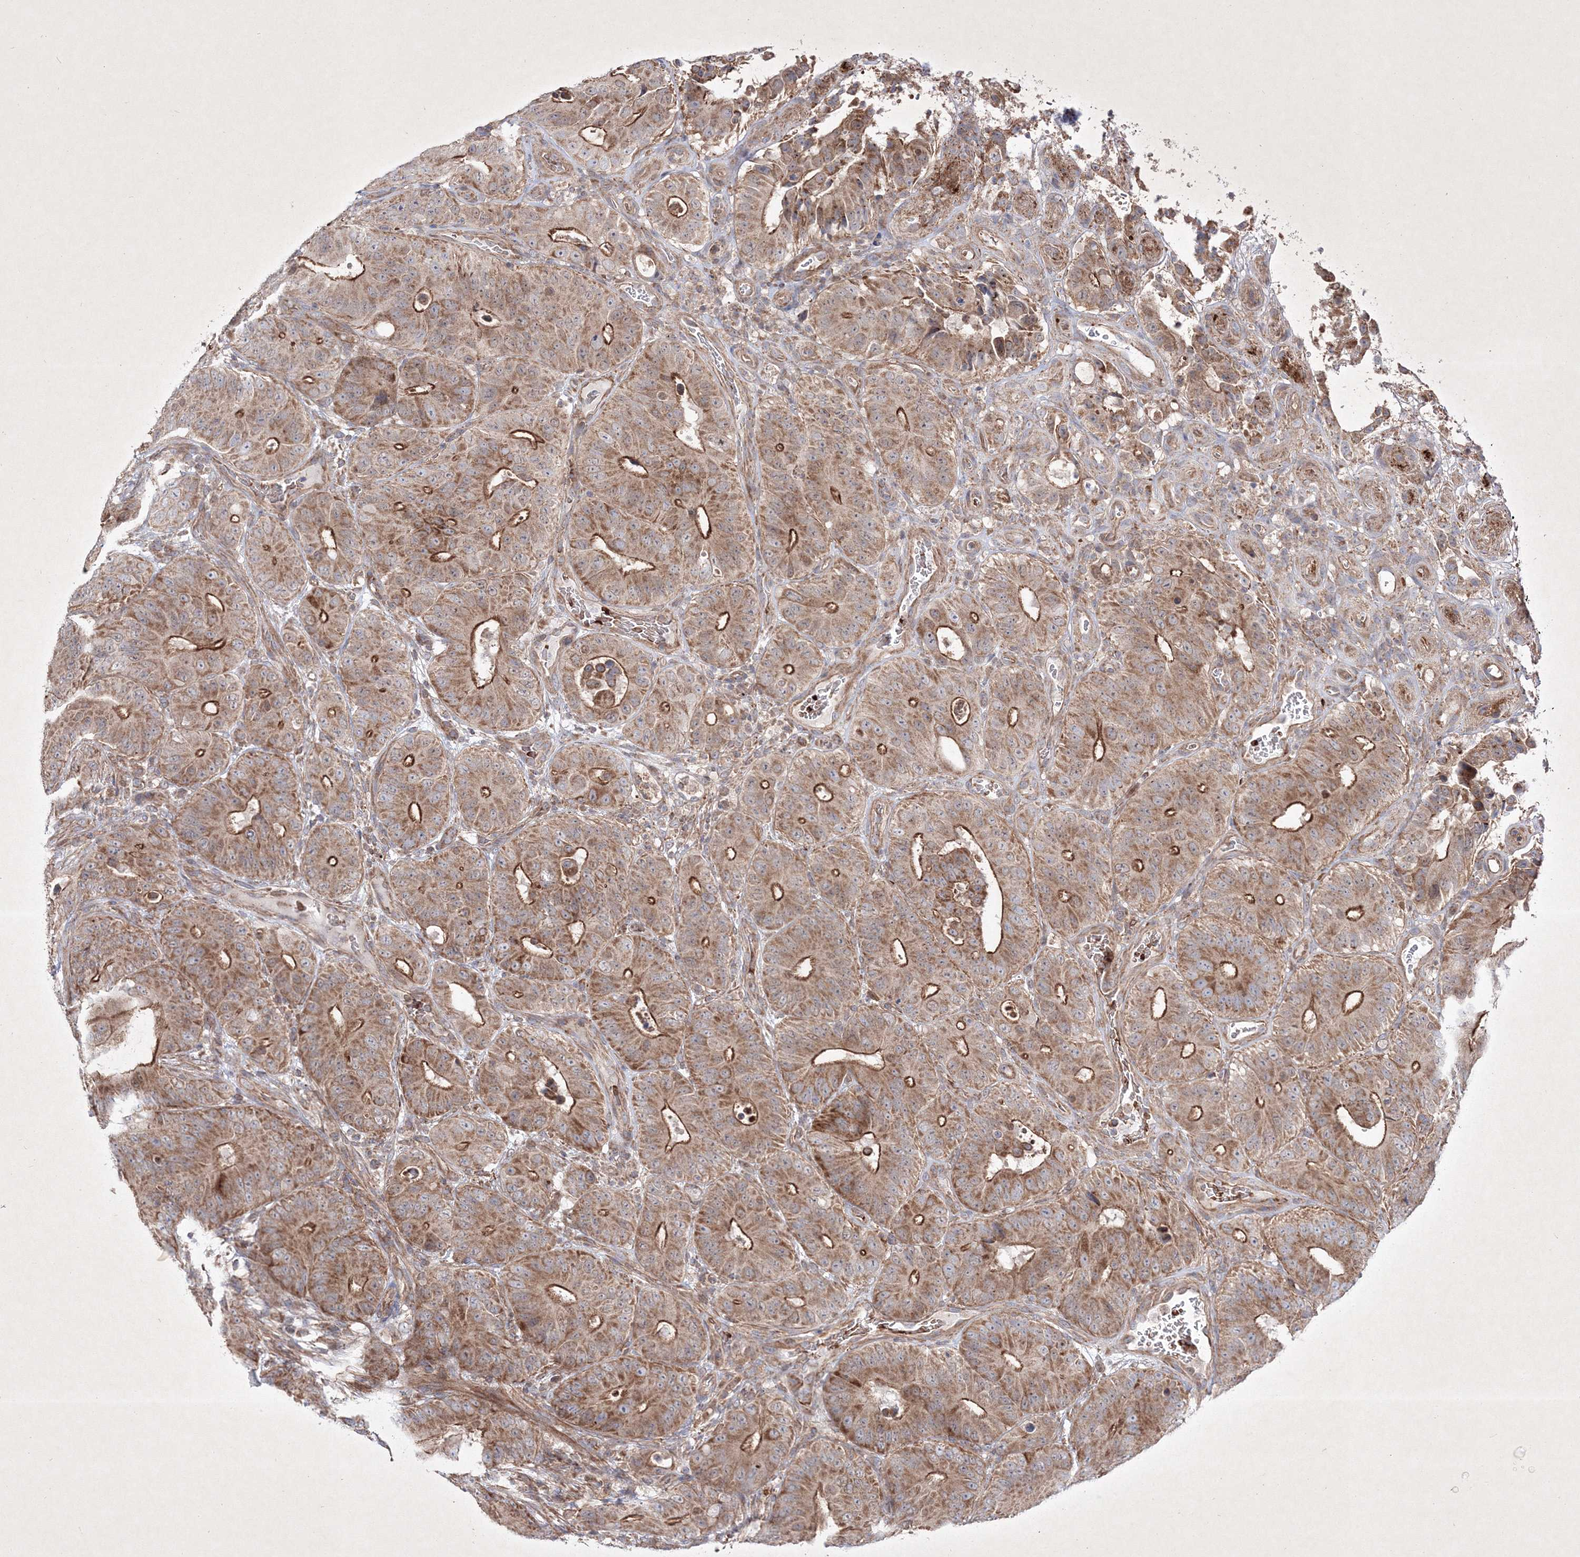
{"staining": {"intensity": "strong", "quantity": ">75%", "location": "cytoplasmic/membranous"}, "tissue": "colorectal cancer", "cell_type": "Tumor cells", "image_type": "cancer", "snomed": [{"axis": "morphology", "description": "Adenocarcinoma, NOS"}, {"axis": "topography", "description": "Colon"}], "caption": "Immunohistochemical staining of human adenocarcinoma (colorectal) reveals strong cytoplasmic/membranous protein staining in approximately >75% of tumor cells.", "gene": "OPA1", "patient": {"sex": "male", "age": 83}}